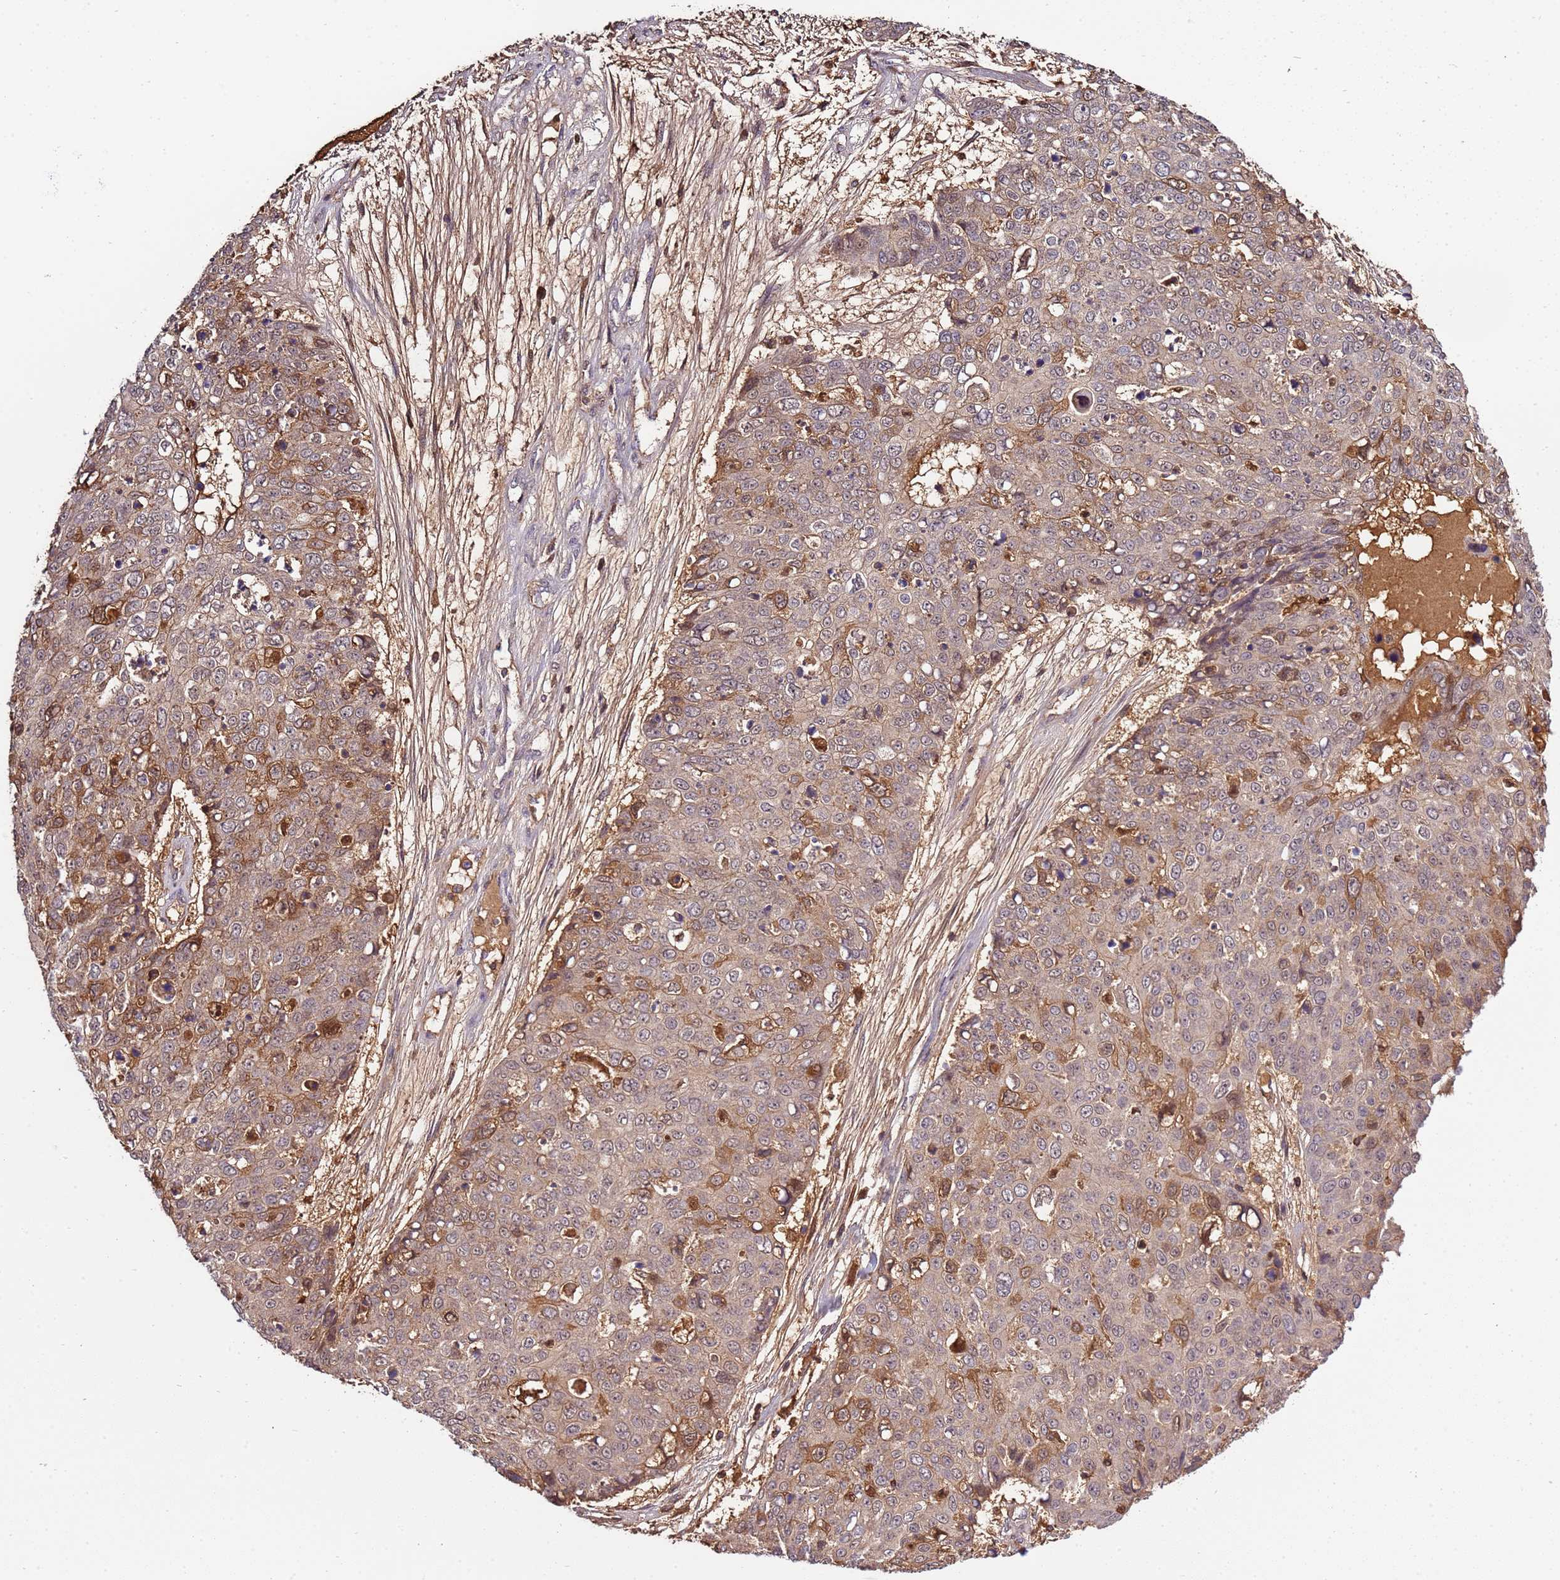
{"staining": {"intensity": "weak", "quantity": ">75%", "location": "cytoplasmic/membranous,nuclear"}, "tissue": "skin cancer", "cell_type": "Tumor cells", "image_type": "cancer", "snomed": [{"axis": "morphology", "description": "Squamous cell carcinoma, NOS"}, {"axis": "topography", "description": "Skin"}], "caption": "Squamous cell carcinoma (skin) stained with a protein marker displays weak staining in tumor cells.", "gene": "ZNF624", "patient": {"sex": "male", "age": 71}}